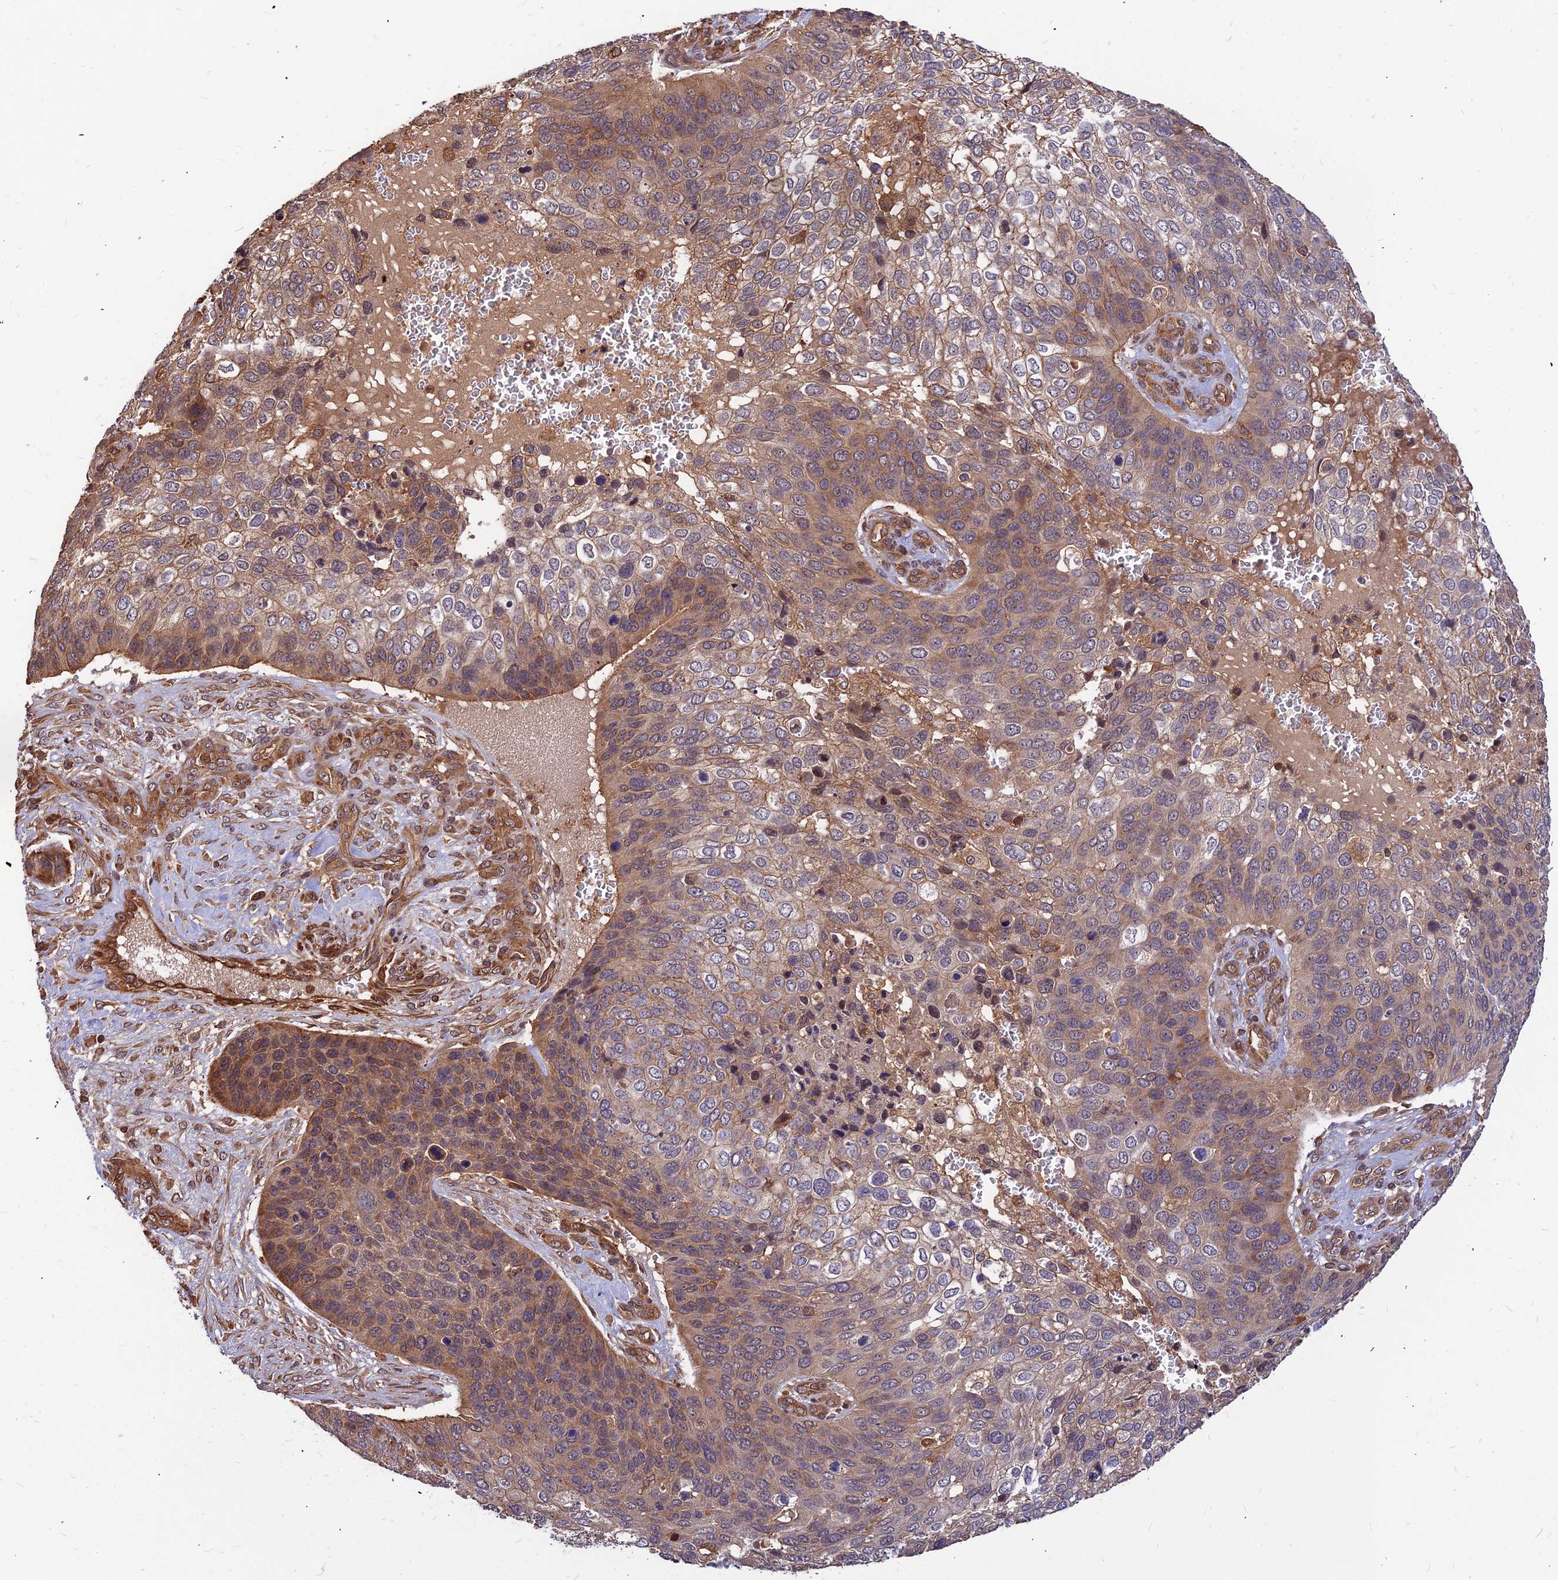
{"staining": {"intensity": "moderate", "quantity": ">75%", "location": "cytoplasmic/membranous"}, "tissue": "skin cancer", "cell_type": "Tumor cells", "image_type": "cancer", "snomed": [{"axis": "morphology", "description": "Basal cell carcinoma"}, {"axis": "topography", "description": "Skin"}], "caption": "Immunohistochemistry (IHC) image of neoplastic tissue: human basal cell carcinoma (skin) stained using immunohistochemistry shows medium levels of moderate protein expression localized specifically in the cytoplasmic/membranous of tumor cells, appearing as a cytoplasmic/membranous brown color.", "gene": "ZNF467", "patient": {"sex": "female", "age": 74}}